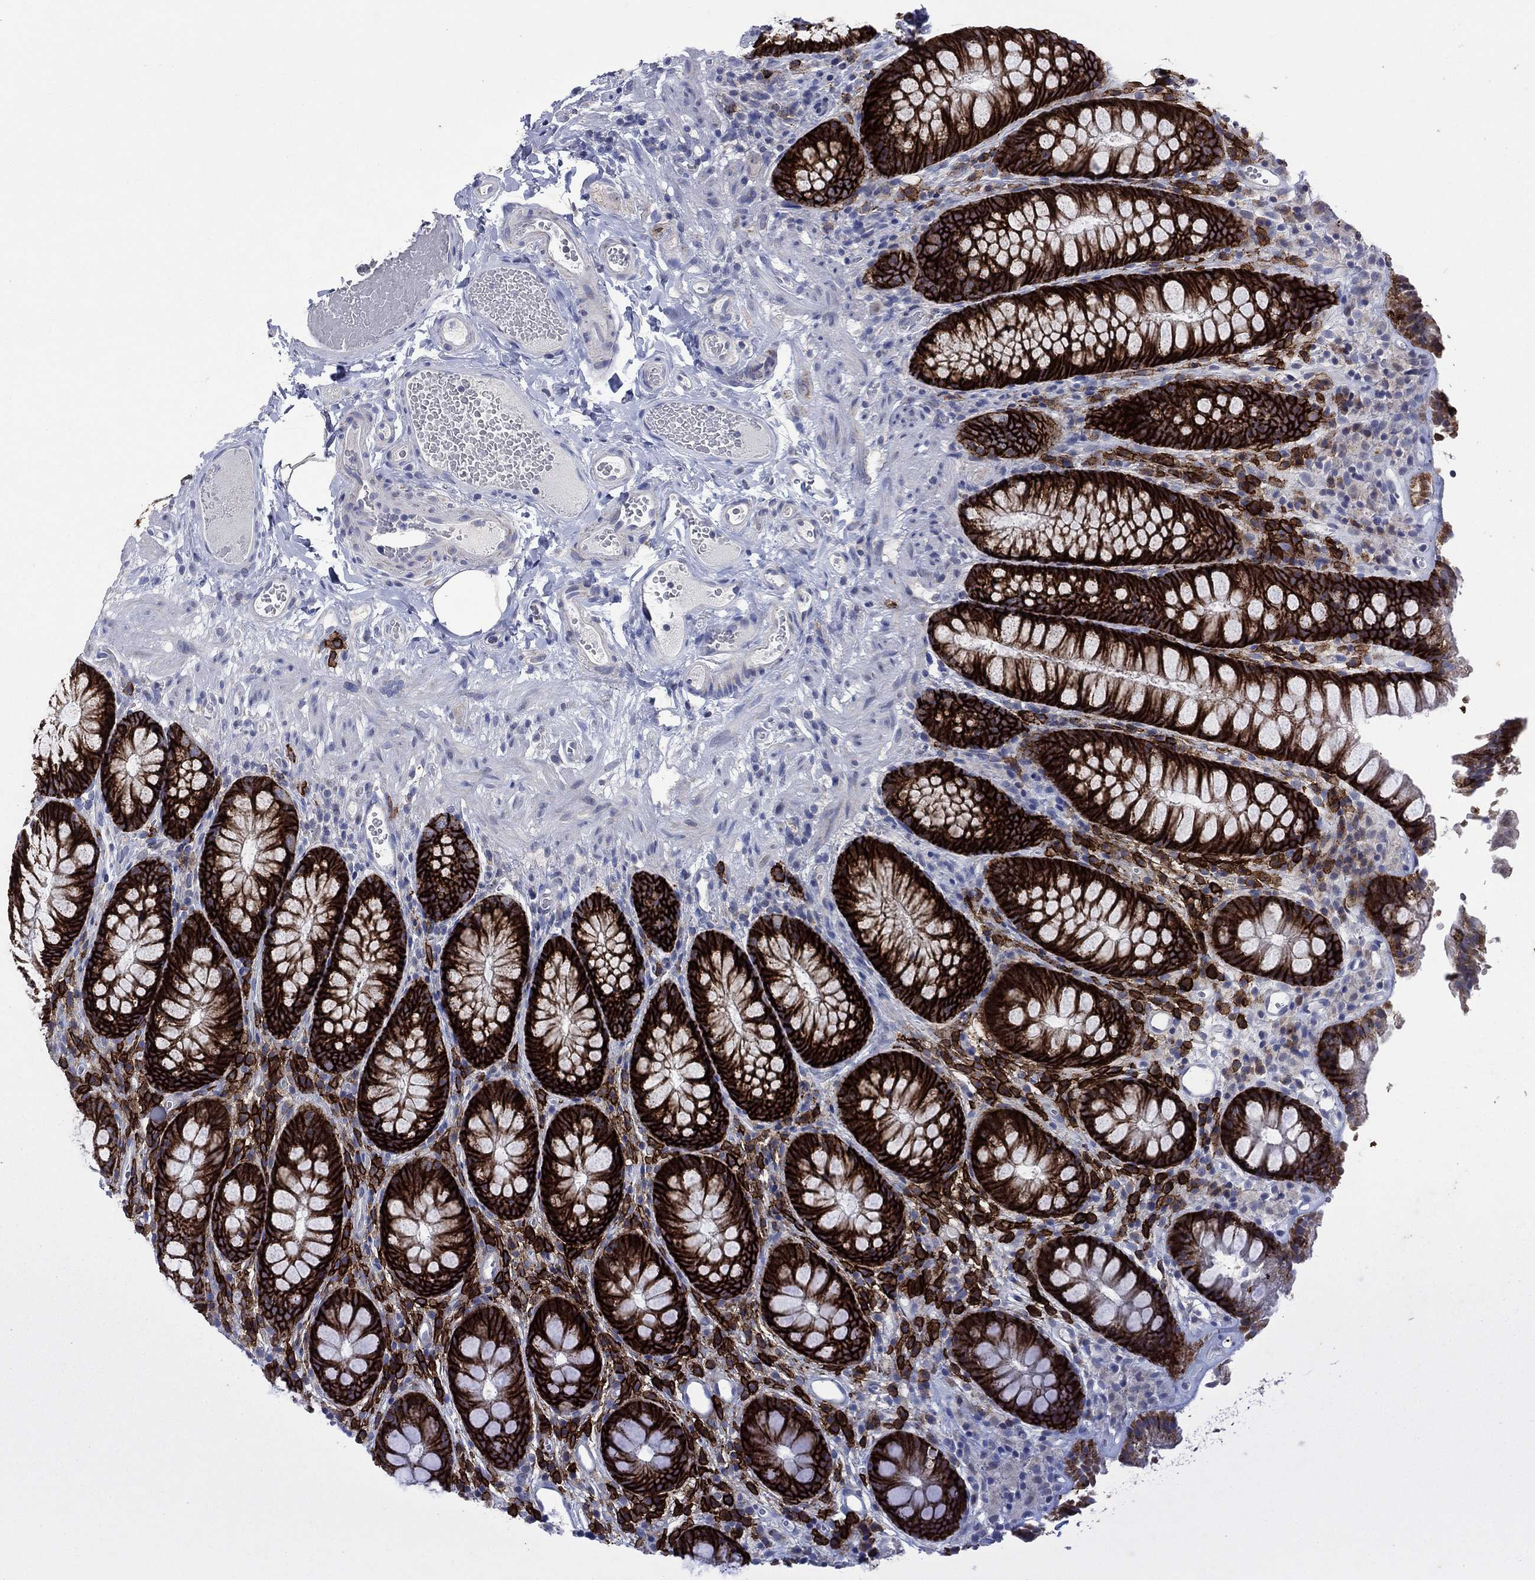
{"staining": {"intensity": "negative", "quantity": "none", "location": "none"}, "tissue": "colon", "cell_type": "Endothelial cells", "image_type": "normal", "snomed": [{"axis": "morphology", "description": "Normal tissue, NOS"}, {"axis": "topography", "description": "Colon"}], "caption": "Immunohistochemistry (IHC) photomicrograph of normal colon stained for a protein (brown), which exhibits no staining in endothelial cells.", "gene": "SDC1", "patient": {"sex": "female", "age": 86}}